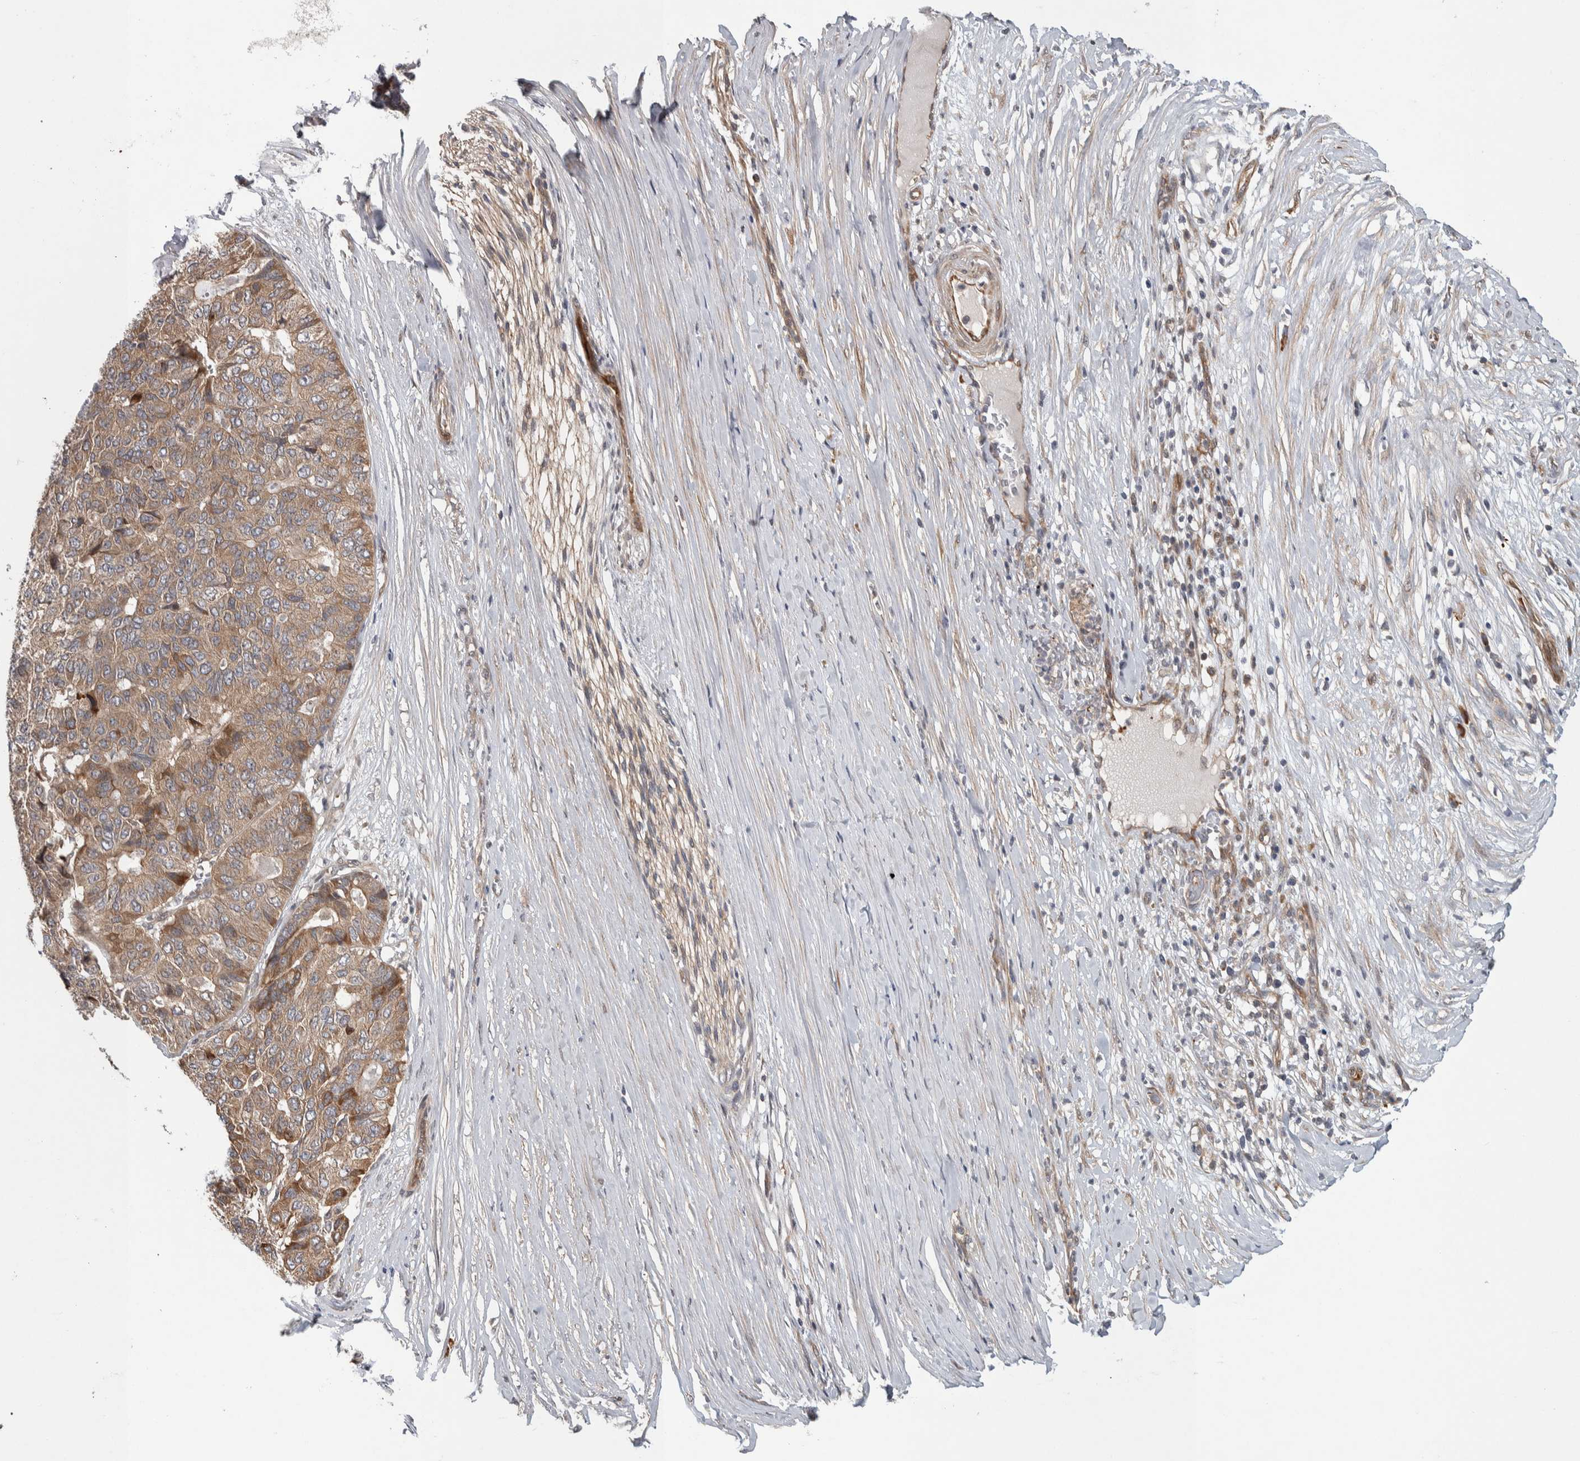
{"staining": {"intensity": "weak", "quantity": ">75%", "location": "cytoplasmic/membranous"}, "tissue": "pancreatic cancer", "cell_type": "Tumor cells", "image_type": "cancer", "snomed": [{"axis": "morphology", "description": "Adenocarcinoma, NOS"}, {"axis": "topography", "description": "Pancreas"}], "caption": "Approximately >75% of tumor cells in pancreatic adenocarcinoma display weak cytoplasmic/membranous protein staining as visualized by brown immunohistochemical staining.", "gene": "TBC1D31", "patient": {"sex": "male", "age": 50}}